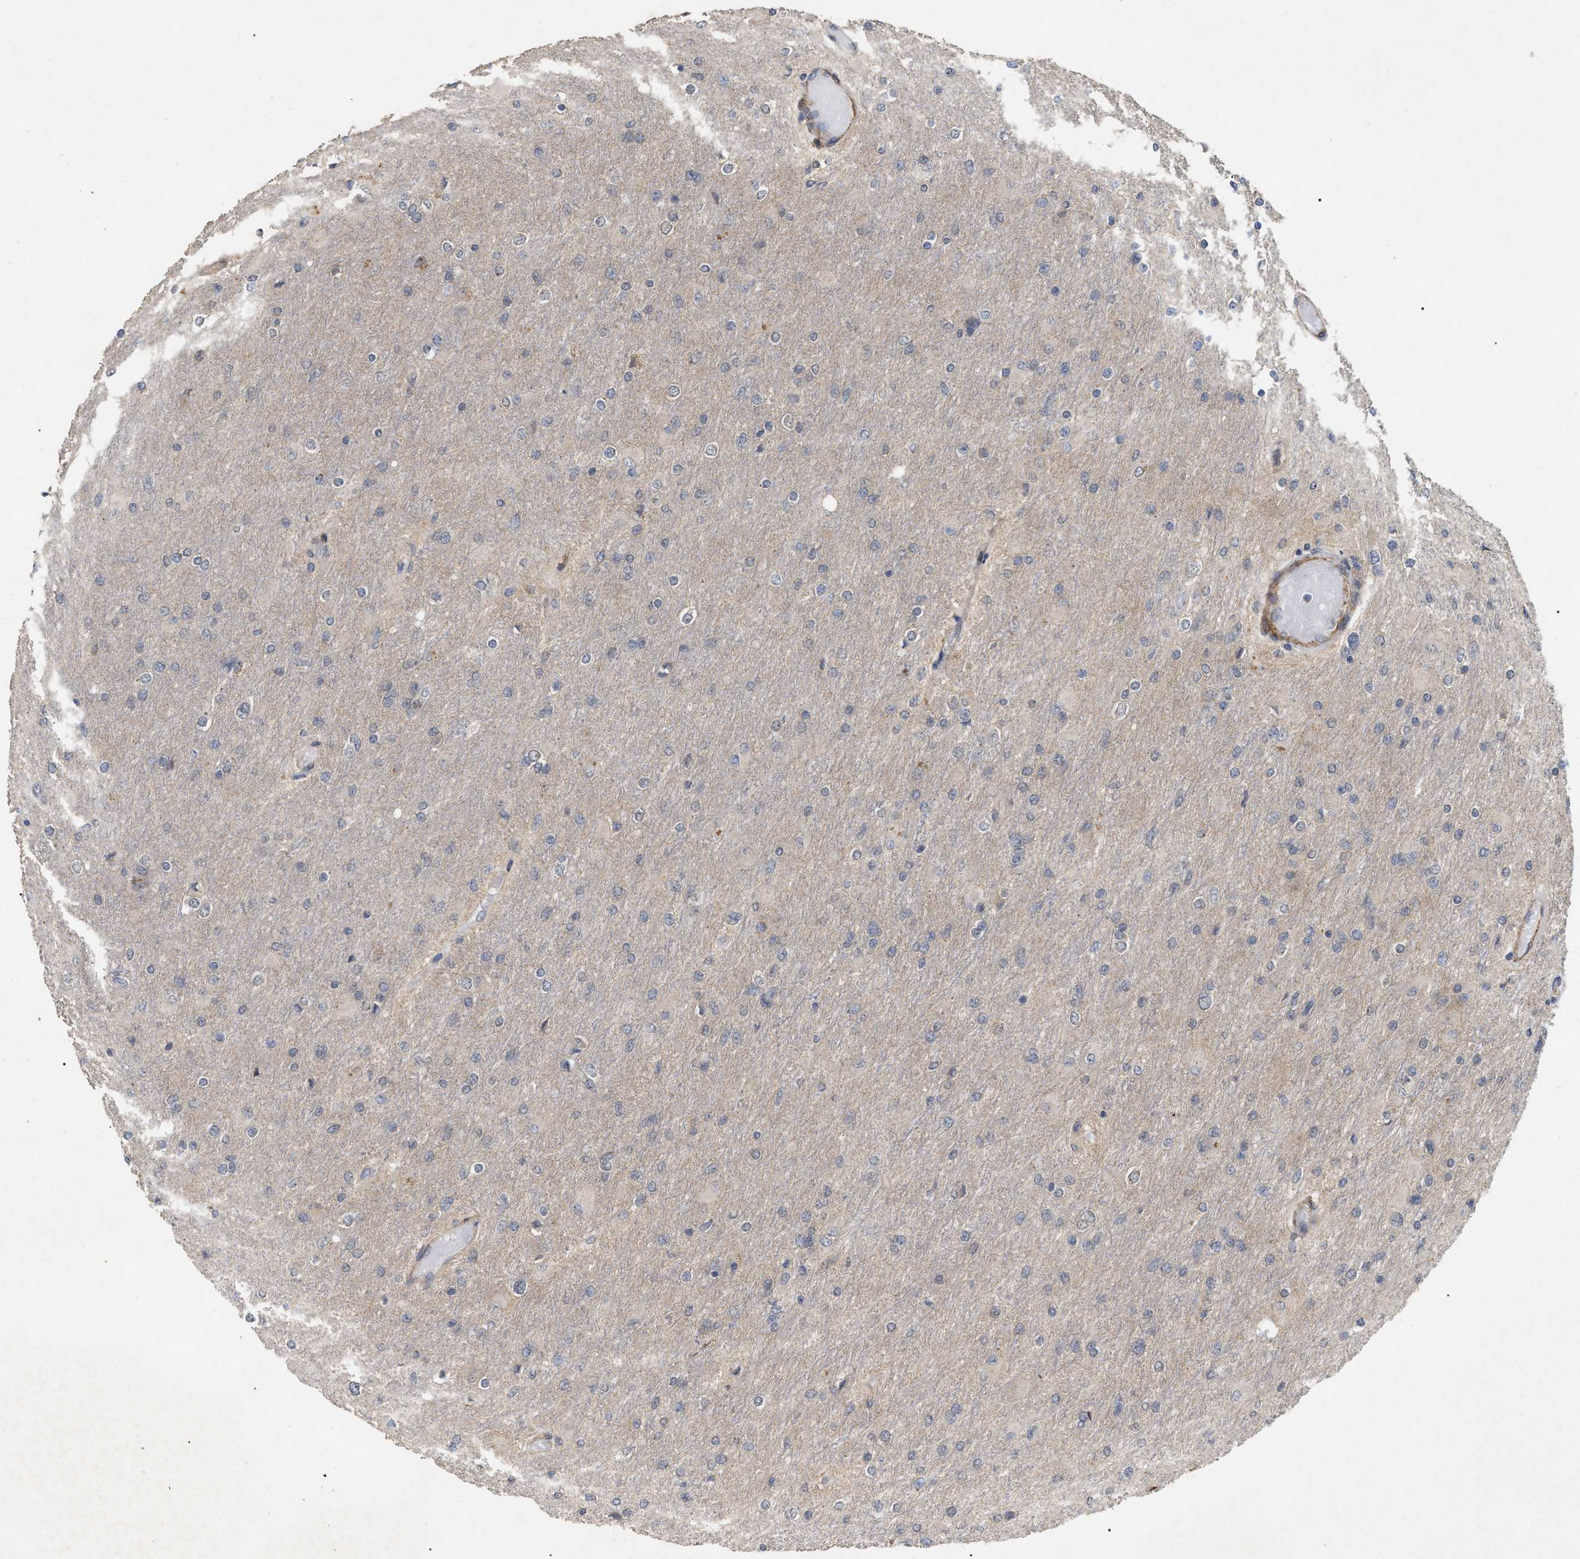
{"staining": {"intensity": "negative", "quantity": "none", "location": "none"}, "tissue": "glioma", "cell_type": "Tumor cells", "image_type": "cancer", "snomed": [{"axis": "morphology", "description": "Glioma, malignant, High grade"}, {"axis": "topography", "description": "Cerebral cortex"}], "caption": "Malignant high-grade glioma stained for a protein using IHC demonstrates no staining tumor cells.", "gene": "ST6GALNAC6", "patient": {"sex": "female", "age": 36}}